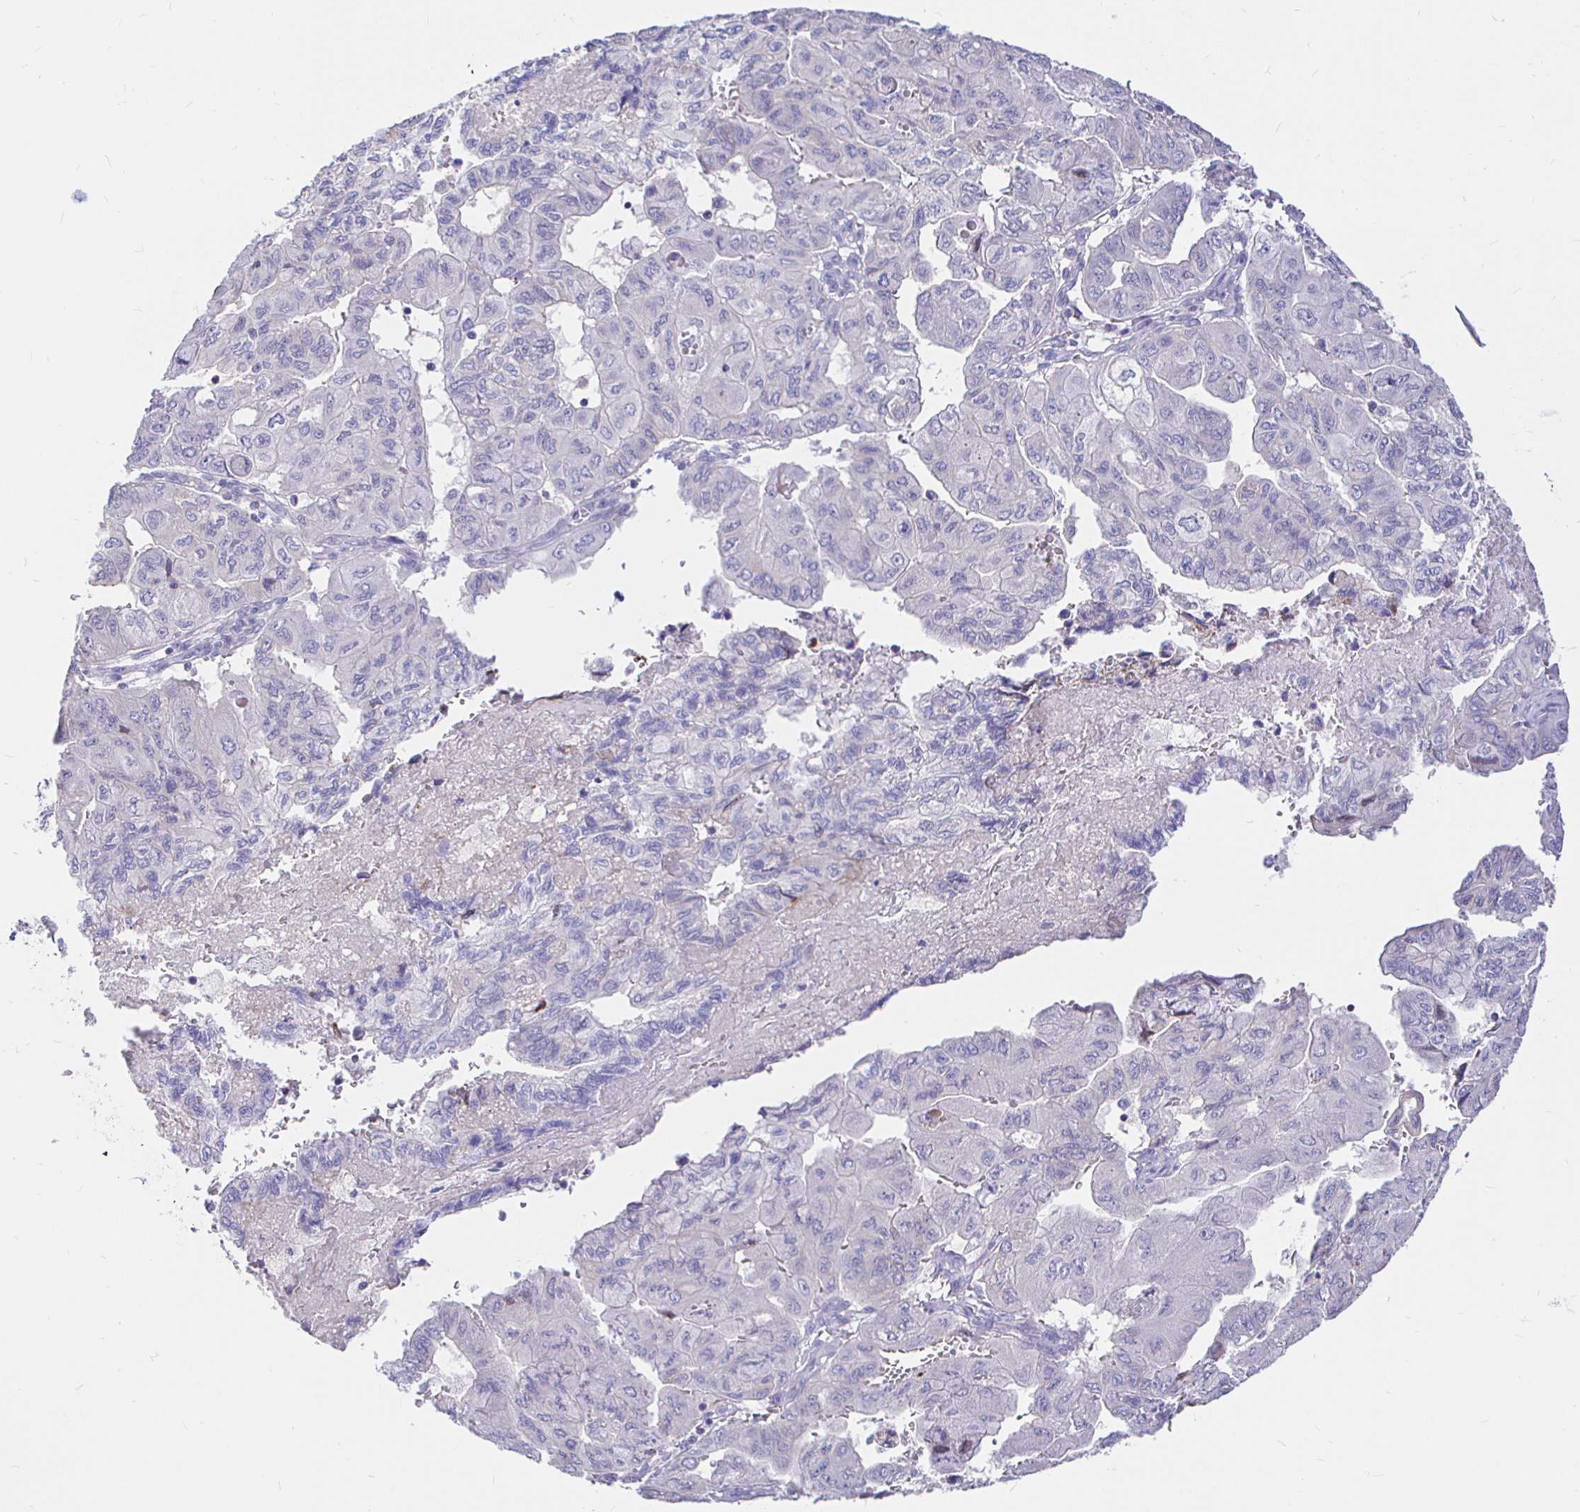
{"staining": {"intensity": "negative", "quantity": "none", "location": "none"}, "tissue": "pancreatic cancer", "cell_type": "Tumor cells", "image_type": "cancer", "snomed": [{"axis": "morphology", "description": "Adenocarcinoma, NOS"}, {"axis": "topography", "description": "Pancreas"}], "caption": "Tumor cells are negative for brown protein staining in adenocarcinoma (pancreatic). The staining was performed using DAB to visualize the protein expression in brown, while the nuclei were stained in blue with hematoxylin (Magnification: 20x).", "gene": "NECAB1", "patient": {"sex": "male", "age": 51}}